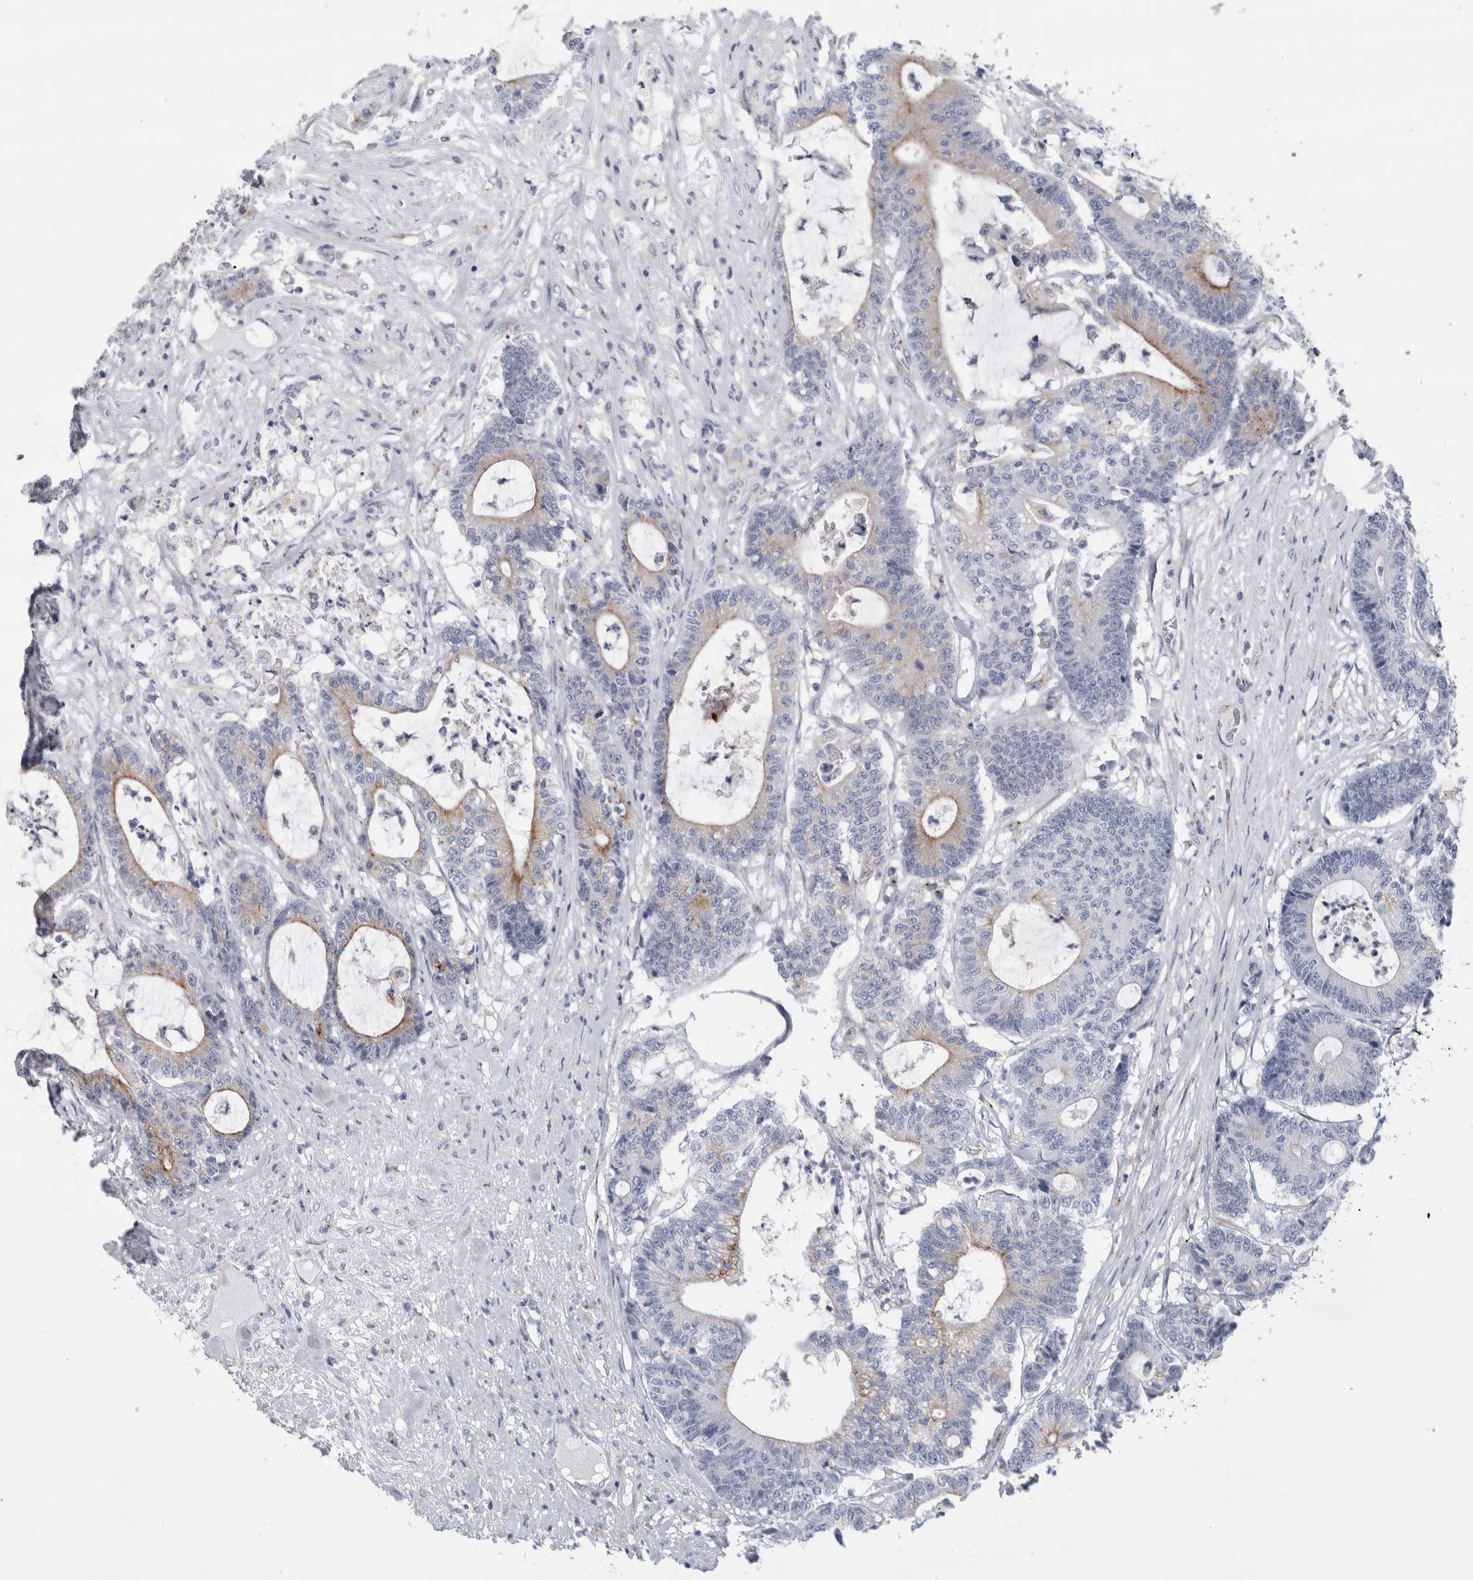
{"staining": {"intensity": "moderate", "quantity": "<25%", "location": "cytoplasmic/membranous"}, "tissue": "colorectal cancer", "cell_type": "Tumor cells", "image_type": "cancer", "snomed": [{"axis": "morphology", "description": "Adenocarcinoma, NOS"}, {"axis": "topography", "description": "Colon"}], "caption": "A brown stain labels moderate cytoplasmic/membranous staining of a protein in colorectal cancer (adenocarcinoma) tumor cells.", "gene": "AKAP9", "patient": {"sex": "female", "age": 84}}